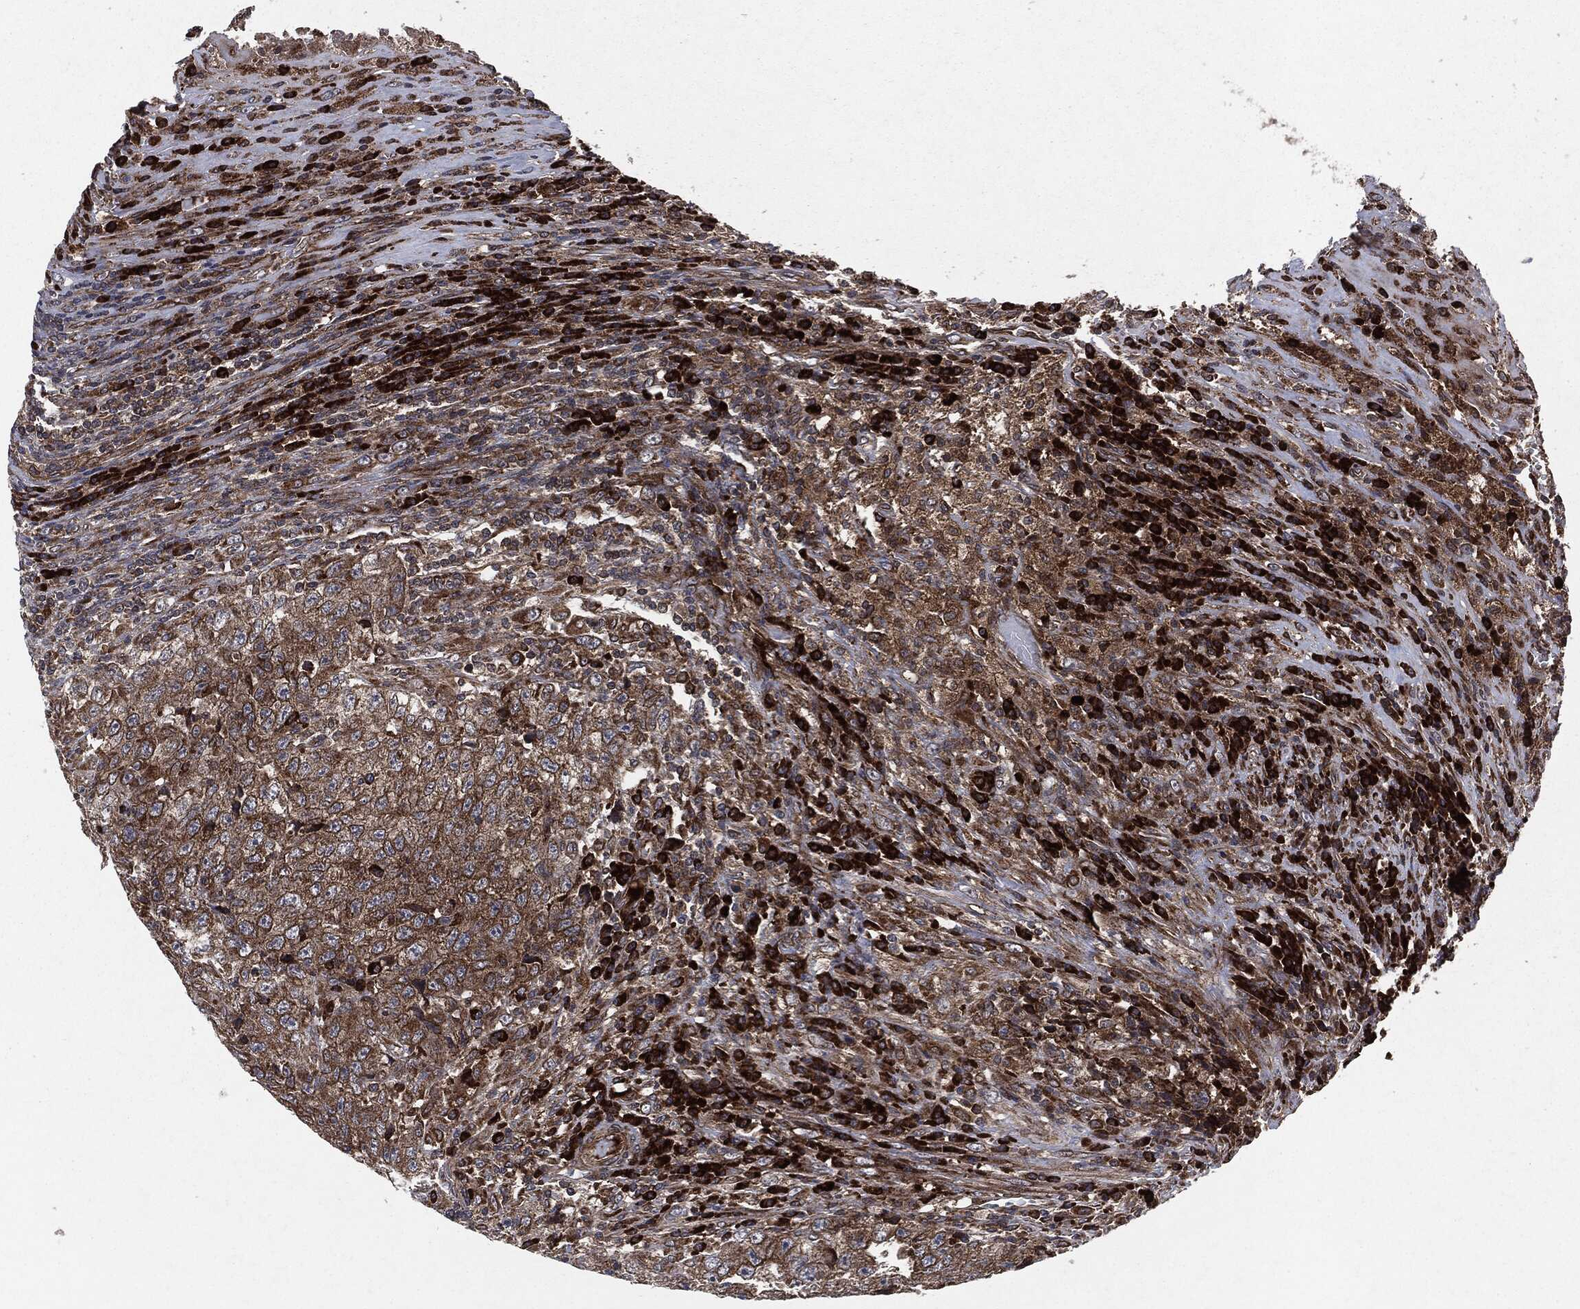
{"staining": {"intensity": "strong", "quantity": "25%-75%", "location": "cytoplasmic/membranous"}, "tissue": "testis cancer", "cell_type": "Tumor cells", "image_type": "cancer", "snomed": [{"axis": "morphology", "description": "Necrosis, NOS"}, {"axis": "morphology", "description": "Carcinoma, Embryonal, NOS"}, {"axis": "topography", "description": "Testis"}], "caption": "High-magnification brightfield microscopy of embryonal carcinoma (testis) stained with DAB (3,3'-diaminobenzidine) (brown) and counterstained with hematoxylin (blue). tumor cells exhibit strong cytoplasmic/membranous positivity is identified in approximately25%-75% of cells. Using DAB (3,3'-diaminobenzidine) (brown) and hematoxylin (blue) stains, captured at high magnification using brightfield microscopy.", "gene": "RAF1", "patient": {"sex": "male", "age": 19}}